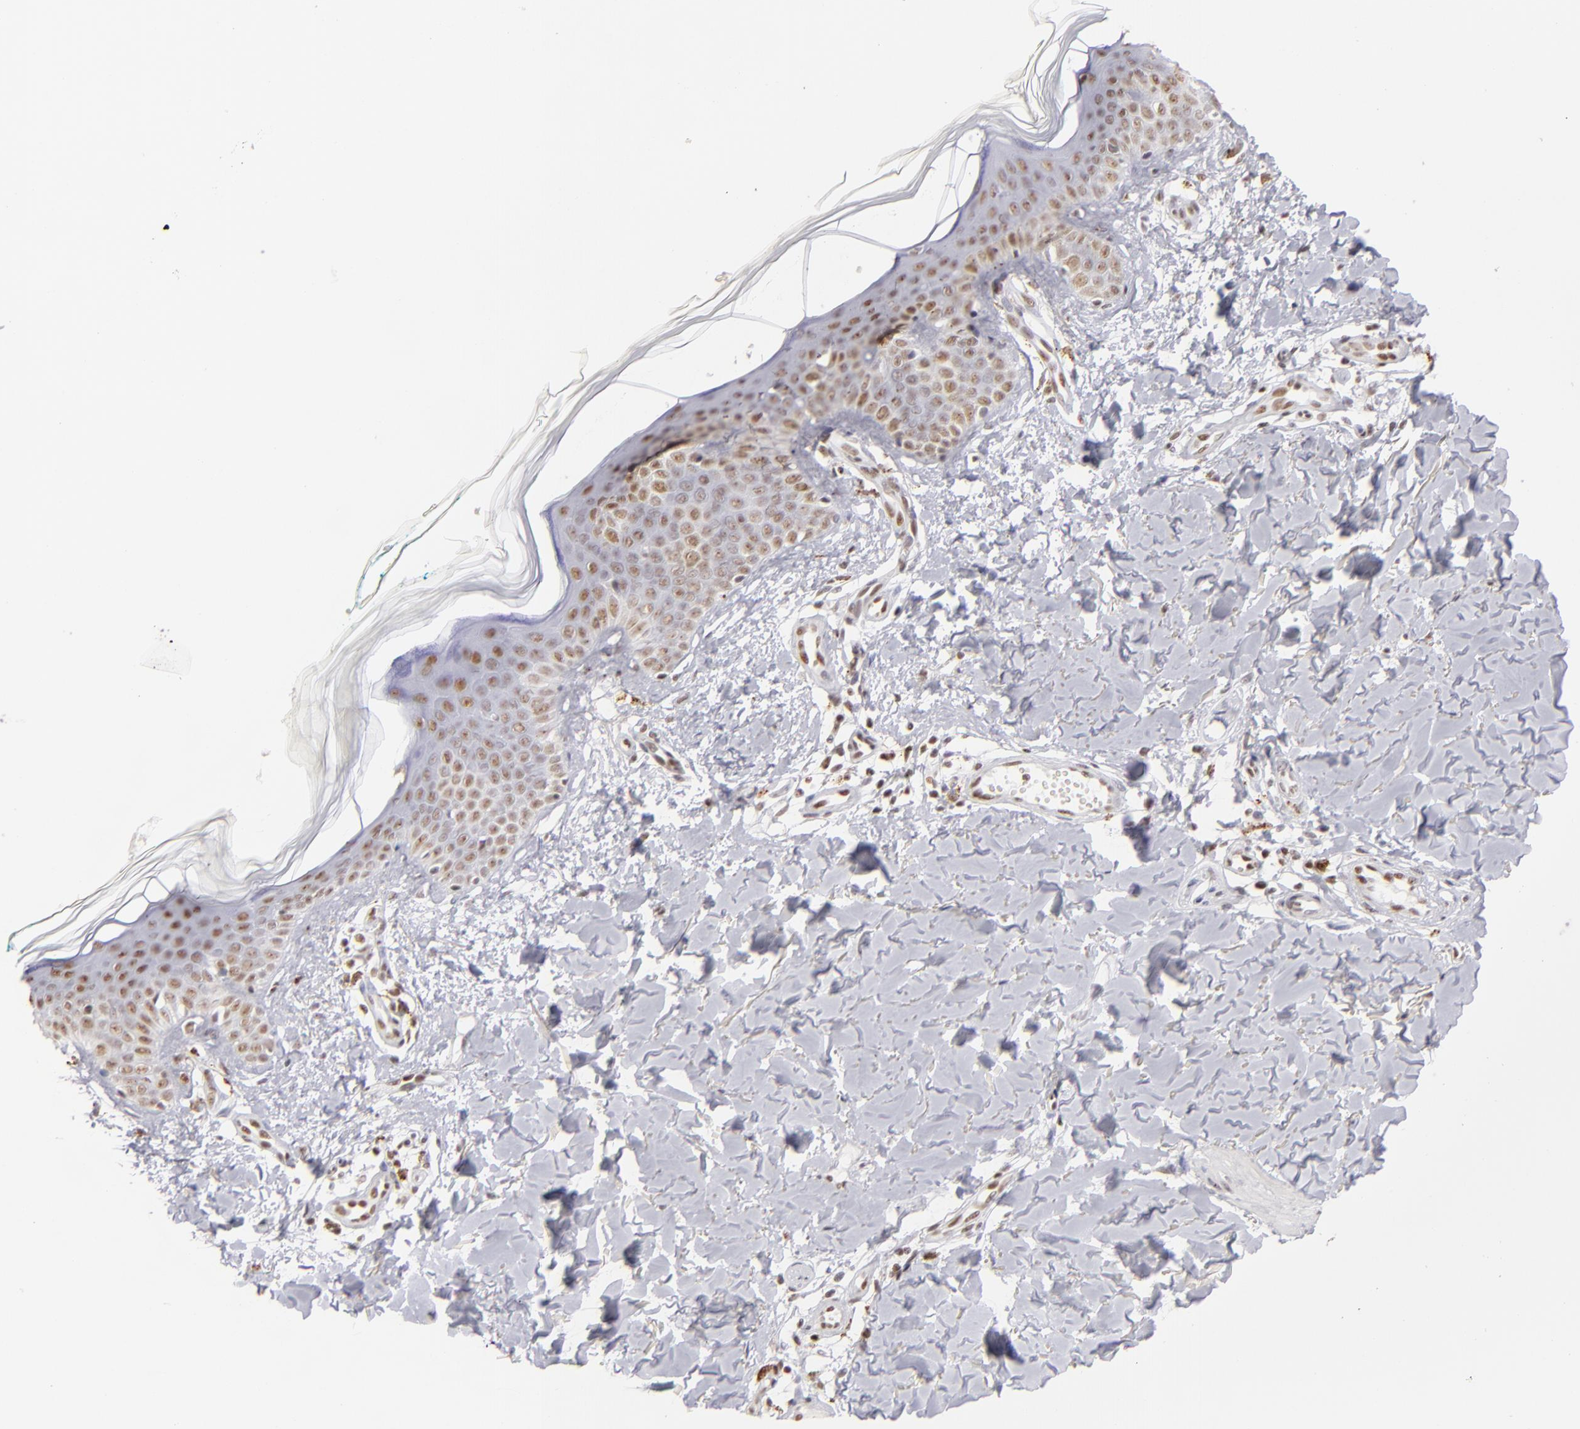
{"staining": {"intensity": "moderate", "quantity": ">75%", "location": "nuclear"}, "tissue": "skin", "cell_type": "Fibroblasts", "image_type": "normal", "snomed": [{"axis": "morphology", "description": "Normal tissue, NOS"}, {"axis": "topography", "description": "Skin"}], "caption": "Brown immunohistochemical staining in unremarkable skin reveals moderate nuclear positivity in about >75% of fibroblasts. The staining was performed using DAB (3,3'-diaminobenzidine), with brown indicating positive protein expression. Nuclei are stained blue with hematoxylin.", "gene": "DAXX", "patient": {"sex": "male", "age": 32}}